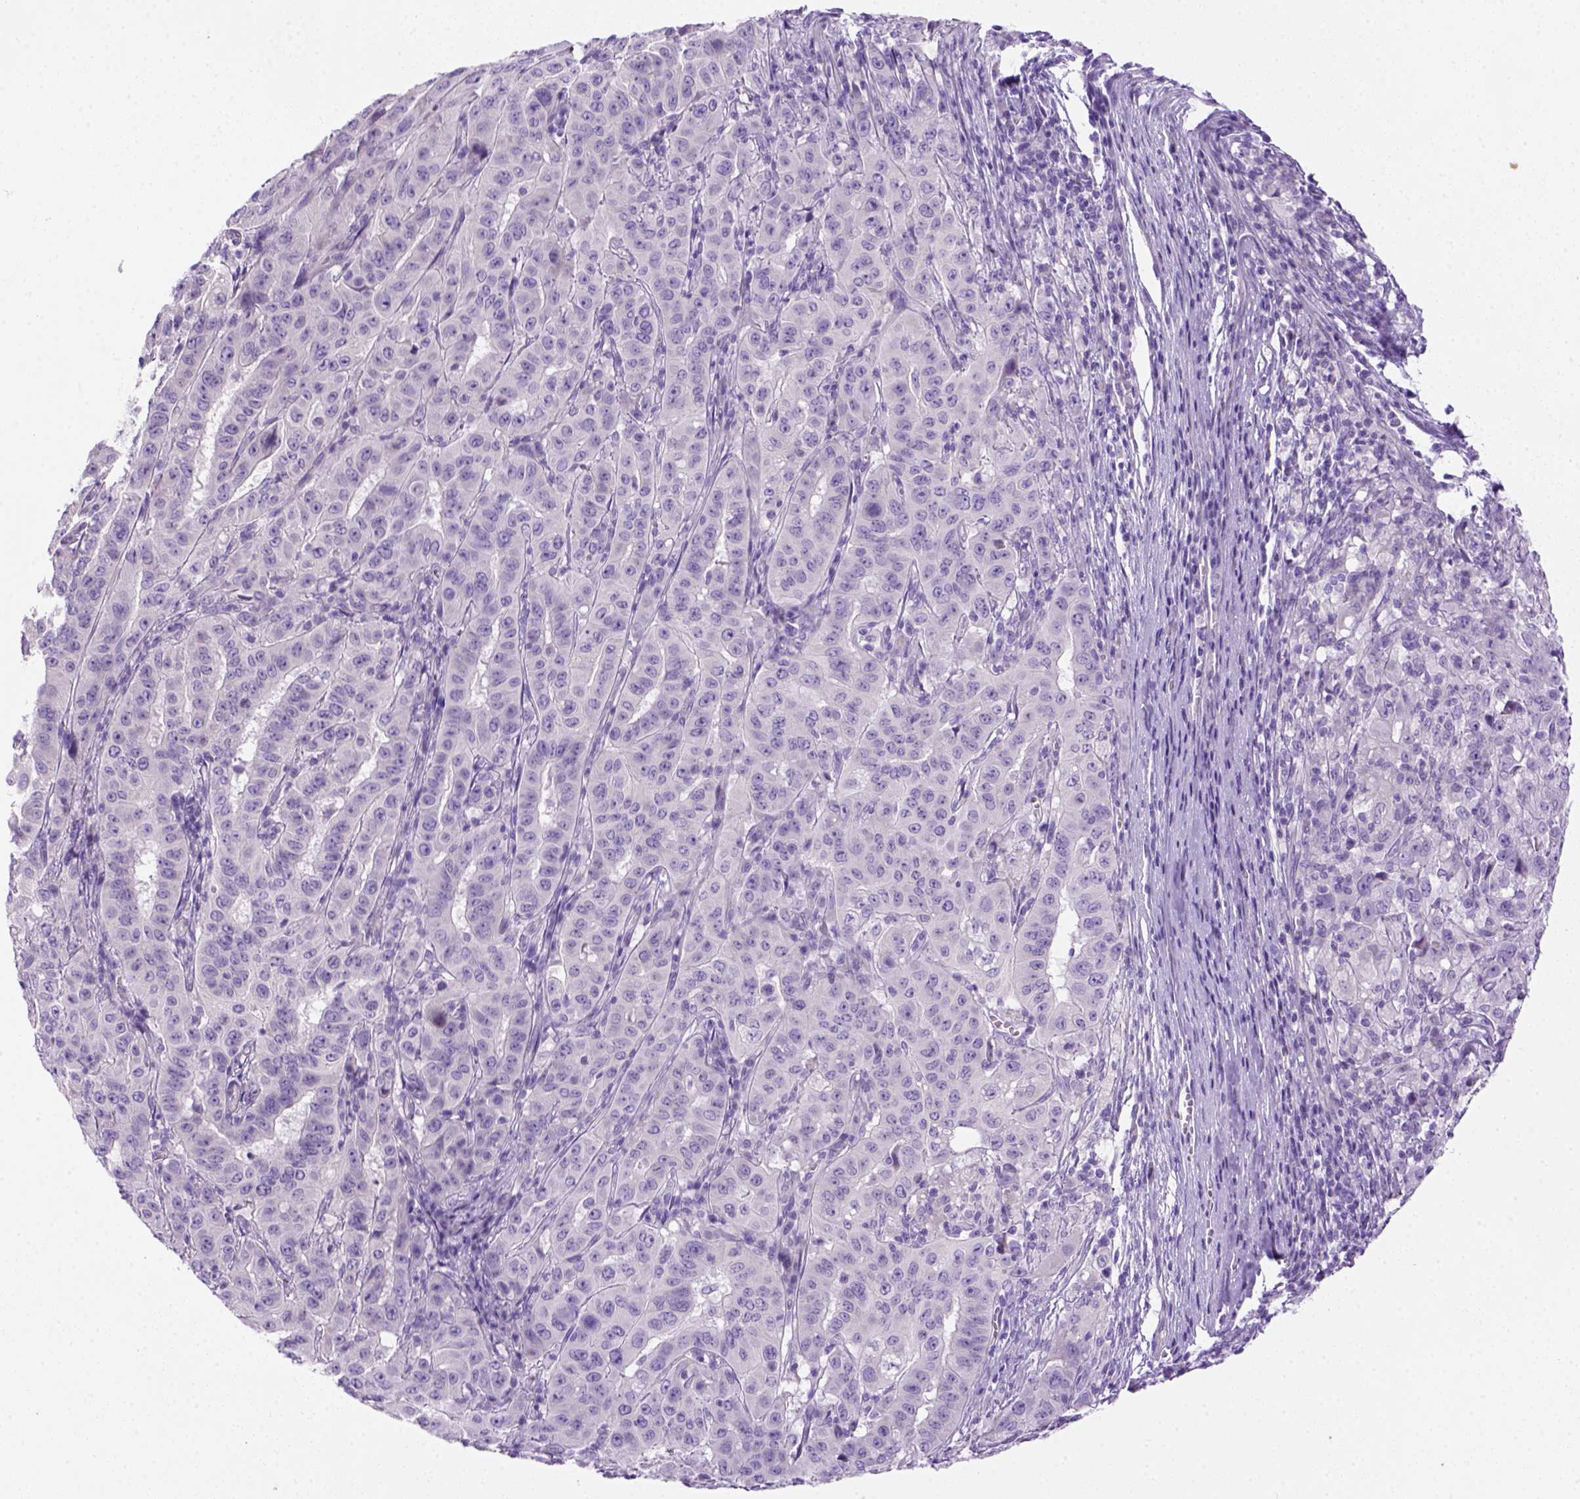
{"staining": {"intensity": "negative", "quantity": "none", "location": "none"}, "tissue": "pancreatic cancer", "cell_type": "Tumor cells", "image_type": "cancer", "snomed": [{"axis": "morphology", "description": "Adenocarcinoma, NOS"}, {"axis": "topography", "description": "Pancreas"}], "caption": "Immunohistochemistry histopathology image of neoplastic tissue: human pancreatic cancer stained with DAB displays no significant protein expression in tumor cells.", "gene": "DNAH11", "patient": {"sex": "male", "age": 63}}